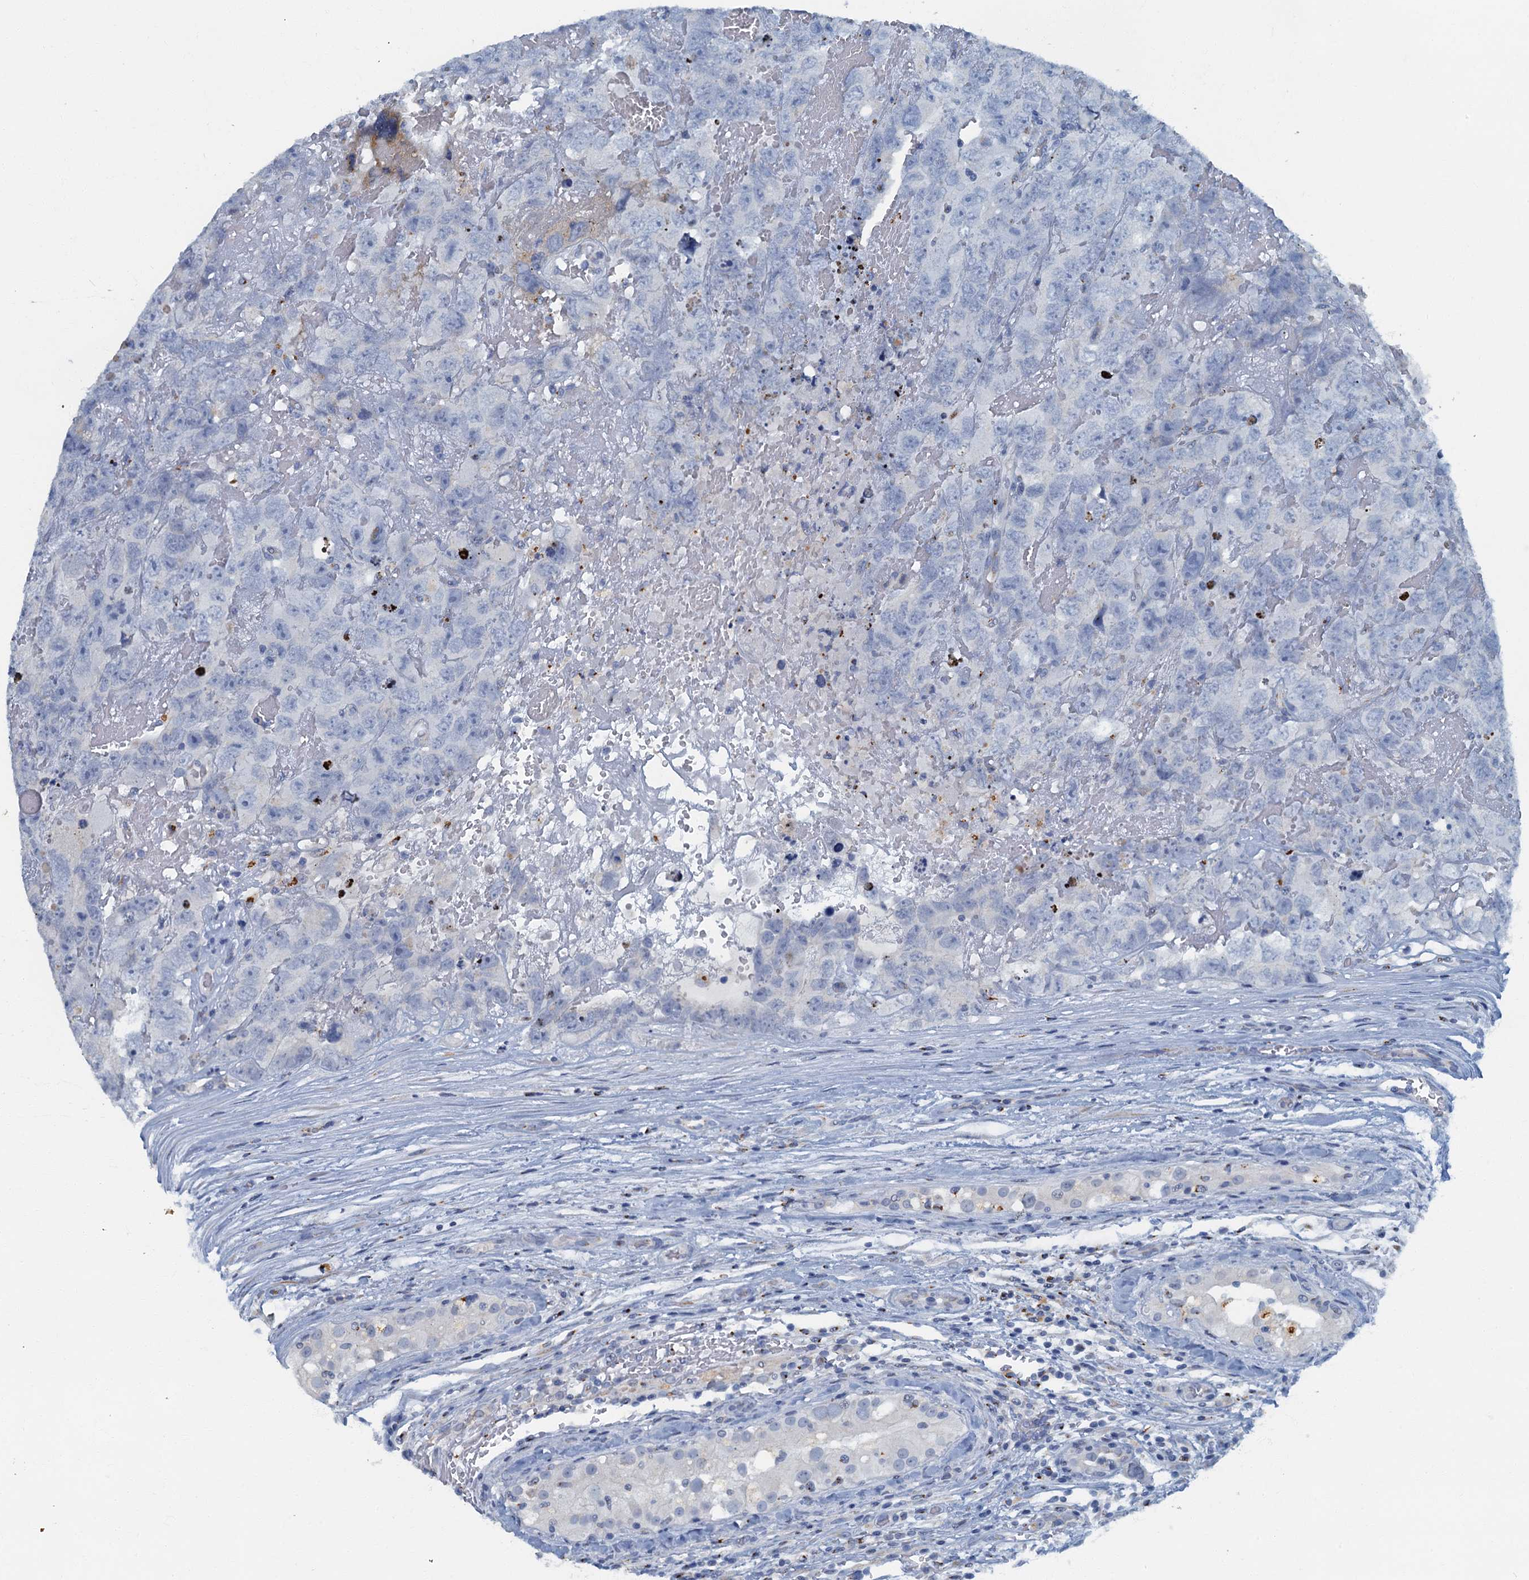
{"staining": {"intensity": "negative", "quantity": "none", "location": "none"}, "tissue": "testis cancer", "cell_type": "Tumor cells", "image_type": "cancer", "snomed": [{"axis": "morphology", "description": "Carcinoma, Embryonal, NOS"}, {"axis": "topography", "description": "Testis"}], "caption": "Protein analysis of embryonal carcinoma (testis) exhibits no significant expression in tumor cells. (IHC, brightfield microscopy, high magnification).", "gene": "LYPD3", "patient": {"sex": "male", "age": 45}}